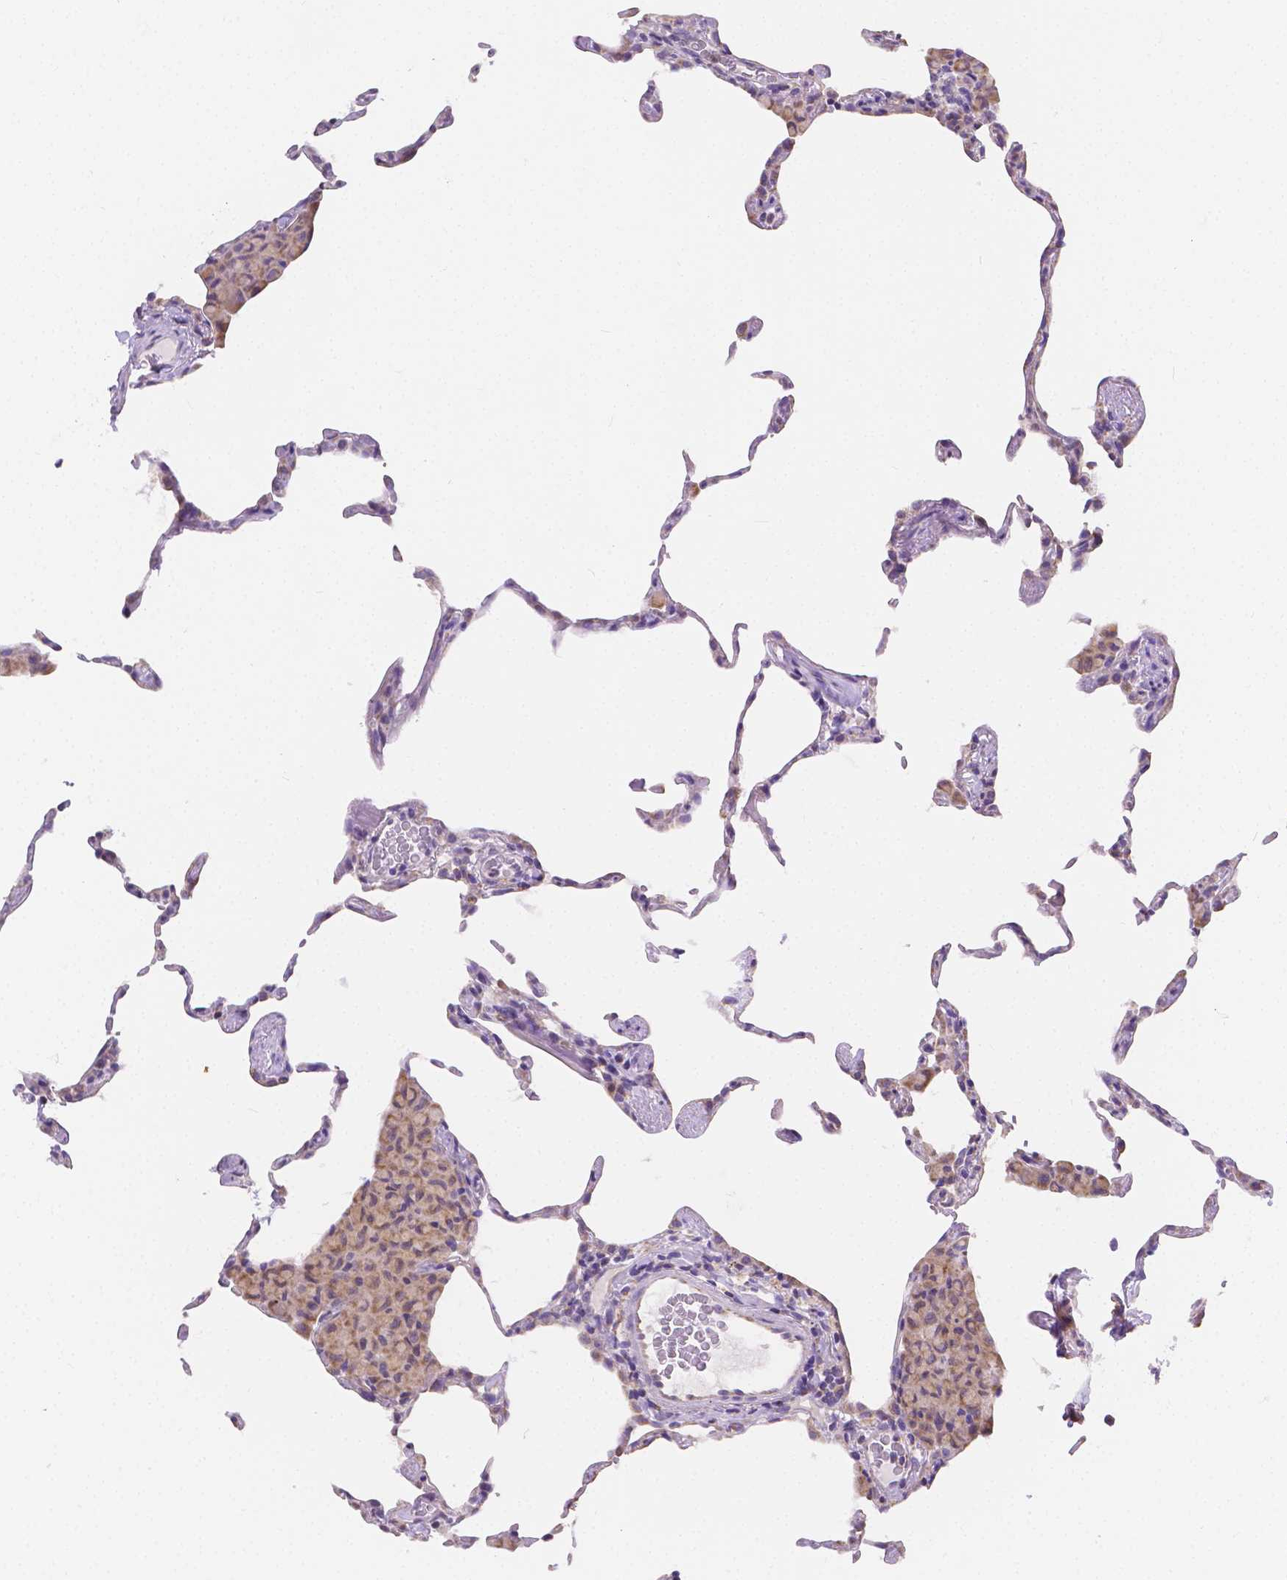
{"staining": {"intensity": "negative", "quantity": "none", "location": "none"}, "tissue": "lung", "cell_type": "Alveolar cells", "image_type": "normal", "snomed": [{"axis": "morphology", "description": "Normal tissue, NOS"}, {"axis": "topography", "description": "Lung"}], "caption": "Immunohistochemistry of unremarkable lung shows no positivity in alveolar cells. (Brightfield microscopy of DAB (3,3'-diaminobenzidine) IHC at high magnification).", "gene": "TMEM130", "patient": {"sex": "female", "age": 57}}